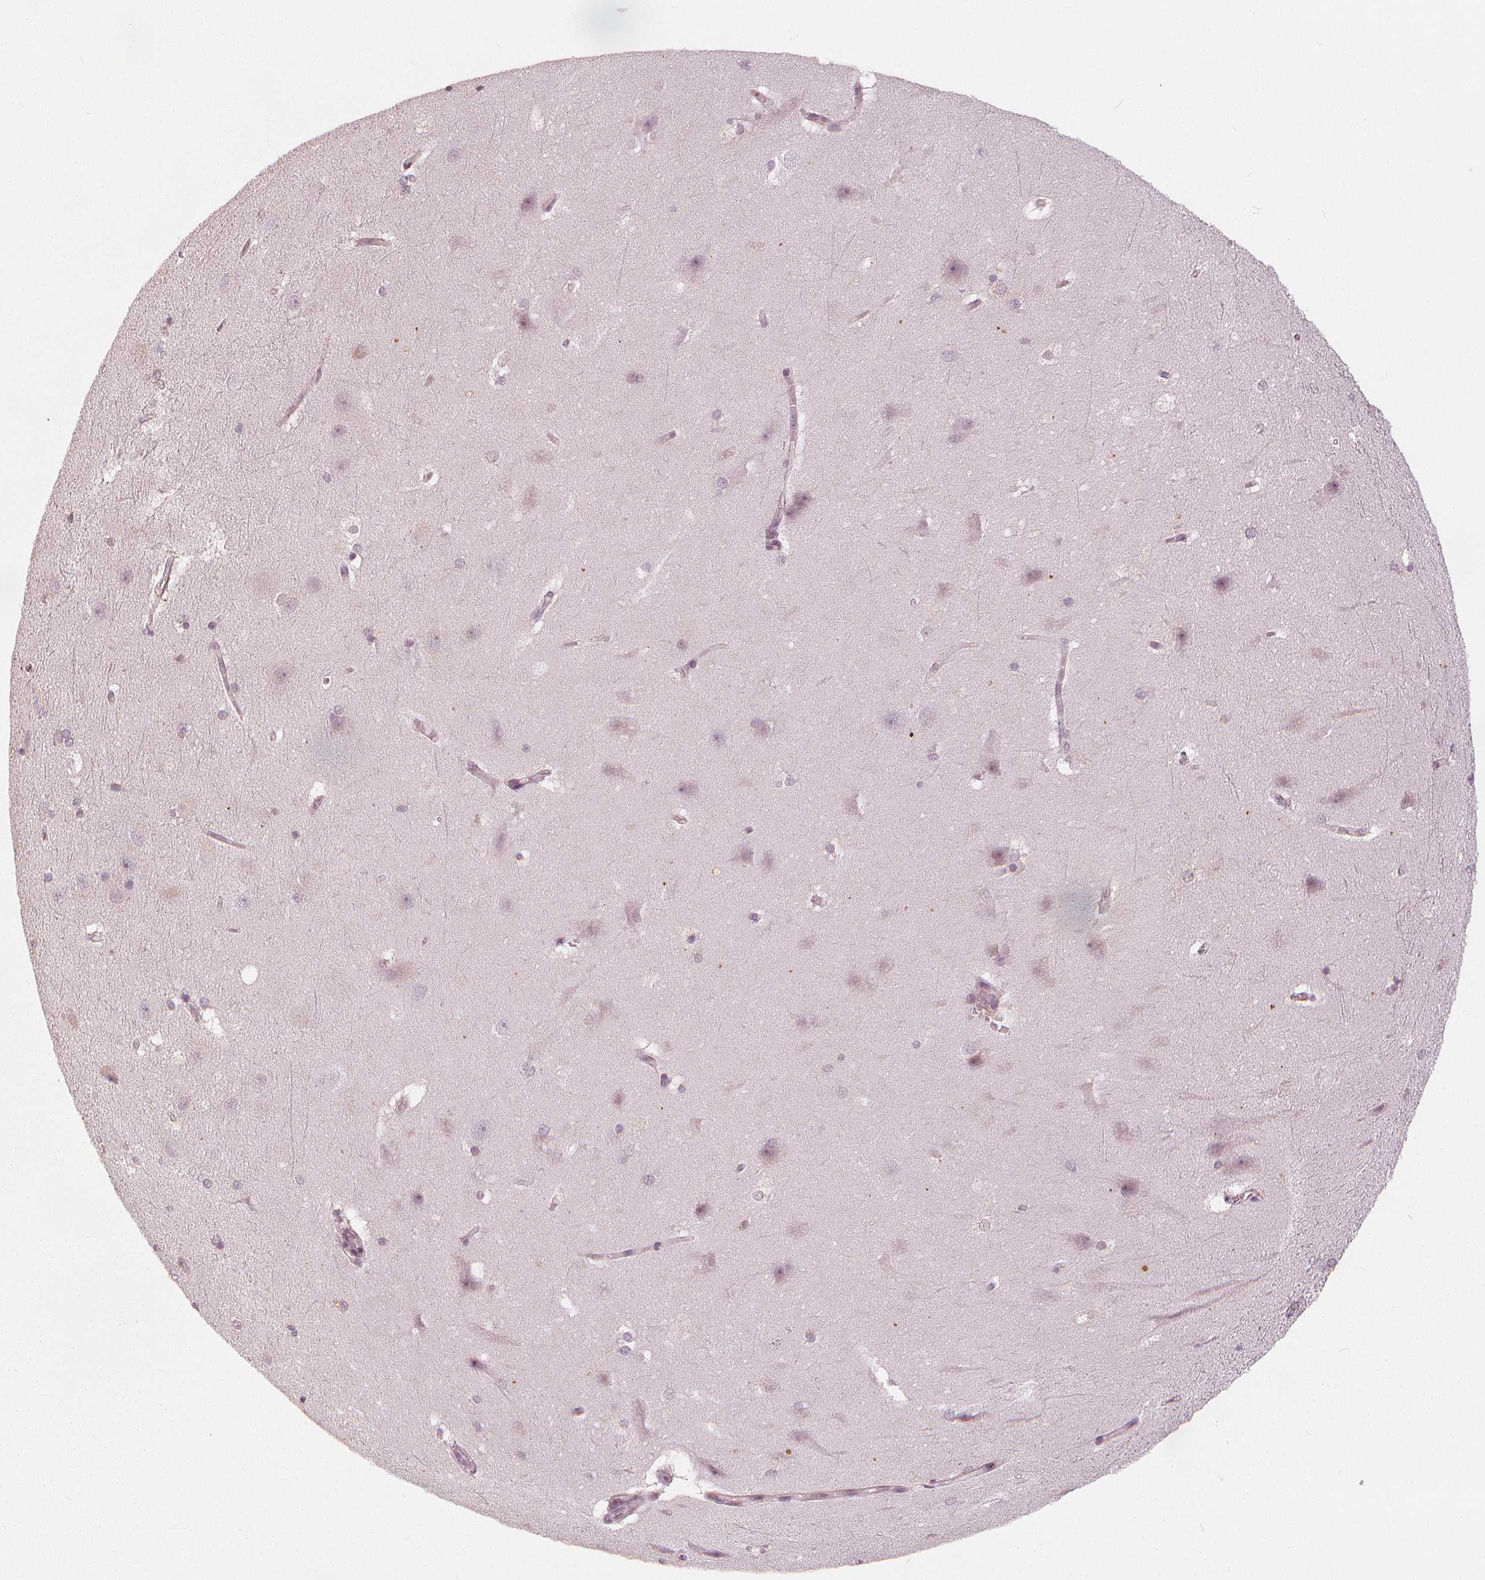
{"staining": {"intensity": "negative", "quantity": "none", "location": "none"}, "tissue": "hippocampus", "cell_type": "Glial cells", "image_type": "normal", "snomed": [{"axis": "morphology", "description": "Normal tissue, NOS"}, {"axis": "topography", "description": "Cerebral cortex"}, {"axis": "topography", "description": "Hippocampus"}], "caption": "Histopathology image shows no protein positivity in glial cells of normal hippocampus. (Brightfield microscopy of DAB immunohistochemistry at high magnification).", "gene": "SQSTM1", "patient": {"sex": "female", "age": 19}}